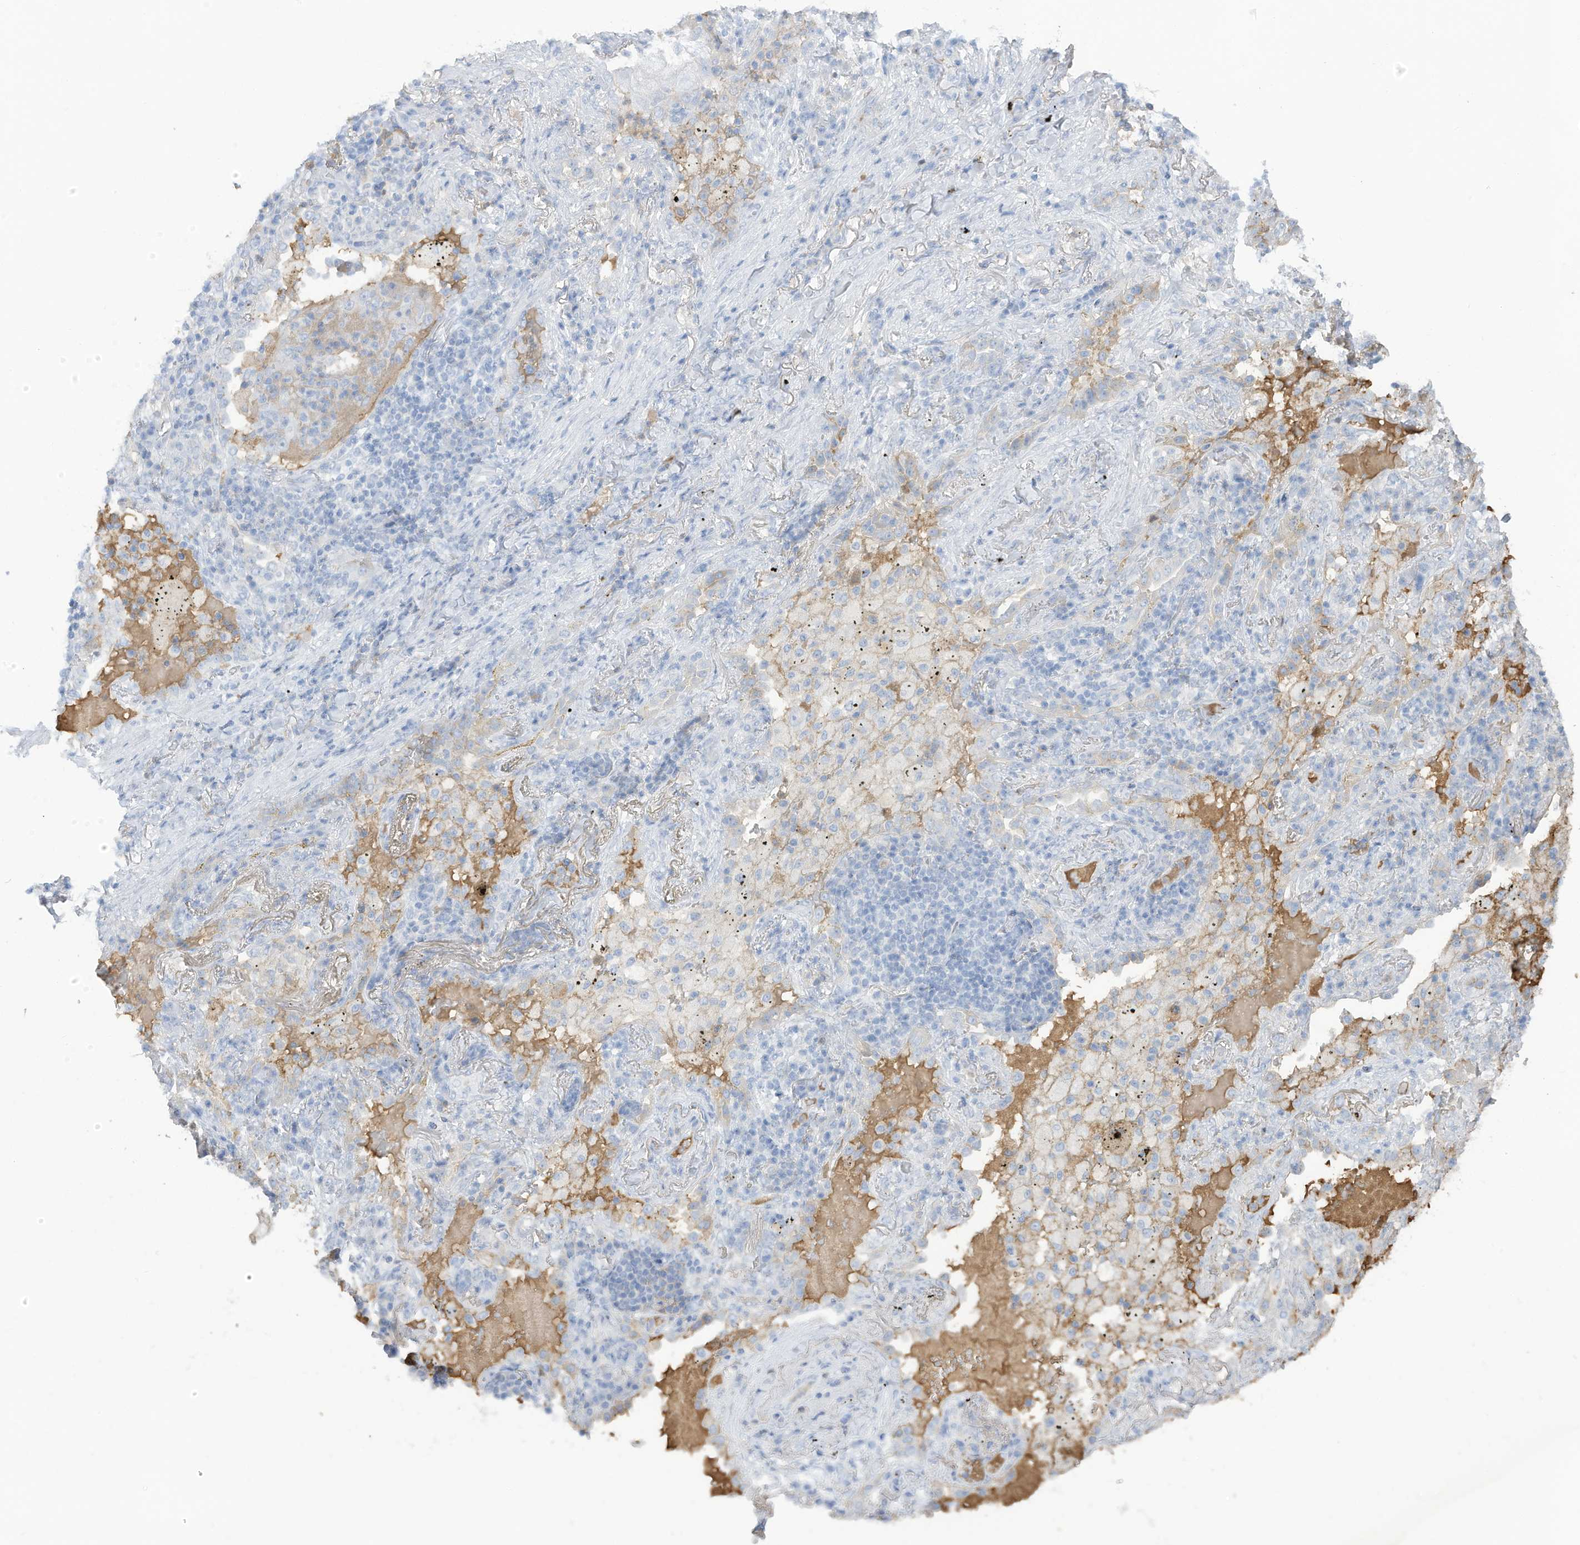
{"staining": {"intensity": "negative", "quantity": "none", "location": "none"}, "tissue": "lung cancer", "cell_type": "Tumor cells", "image_type": "cancer", "snomed": [{"axis": "morphology", "description": "Squamous cell carcinoma, NOS"}, {"axis": "topography", "description": "Lung"}], "caption": "IHC micrograph of neoplastic tissue: human squamous cell carcinoma (lung) stained with DAB displays no significant protein positivity in tumor cells.", "gene": "HSD17B13", "patient": {"sex": "female", "age": 63}}